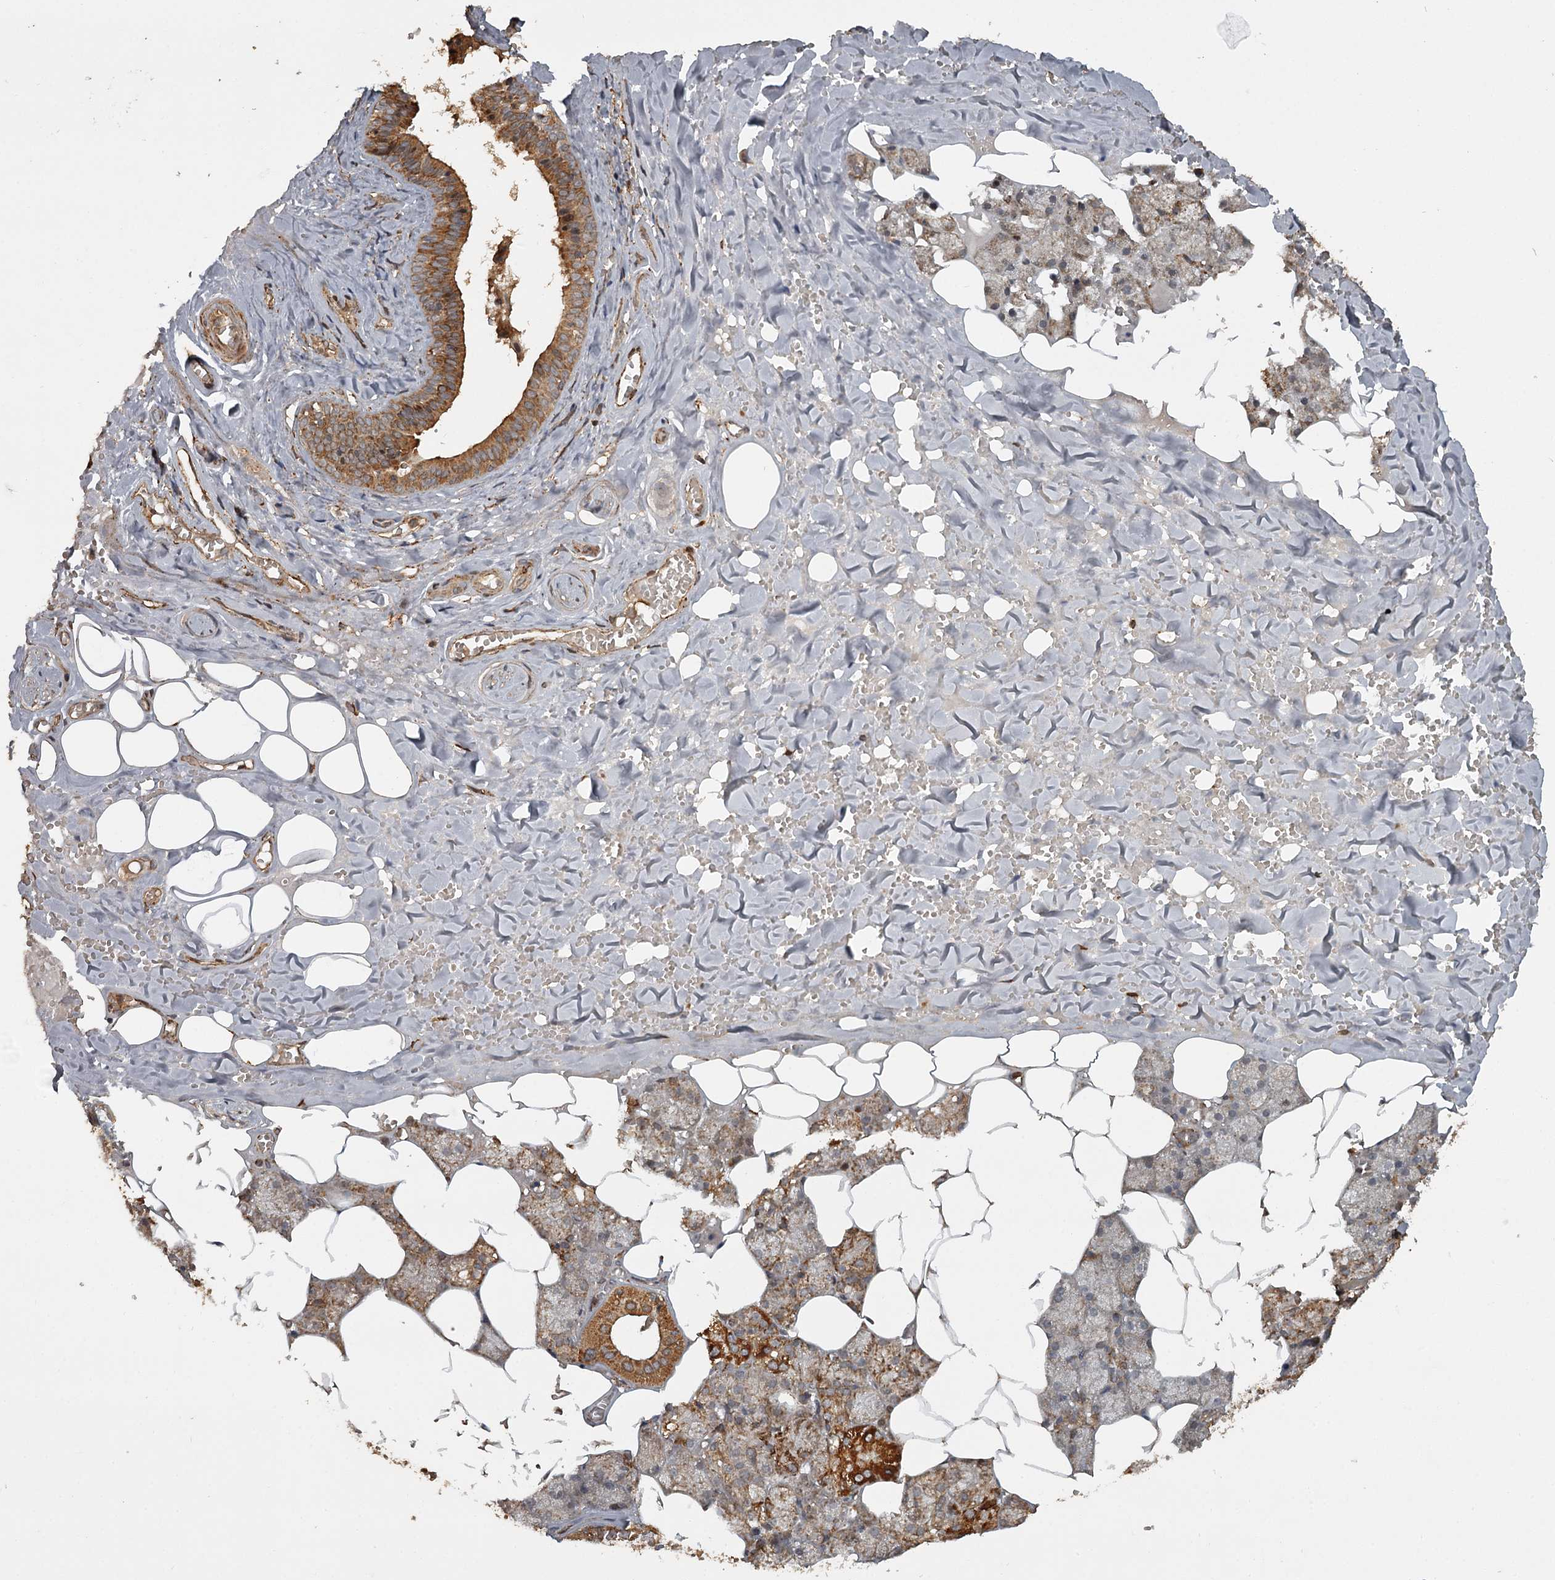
{"staining": {"intensity": "strong", "quantity": "25%-75%", "location": "cytoplasmic/membranous"}, "tissue": "salivary gland", "cell_type": "Glandular cells", "image_type": "normal", "snomed": [{"axis": "morphology", "description": "Normal tissue, NOS"}, {"axis": "topography", "description": "Salivary gland"}], "caption": "Immunohistochemical staining of normal human salivary gland reveals 25%-75% levels of strong cytoplasmic/membranous protein staining in about 25%-75% of glandular cells.", "gene": "FAXC", "patient": {"sex": "male", "age": 62}}